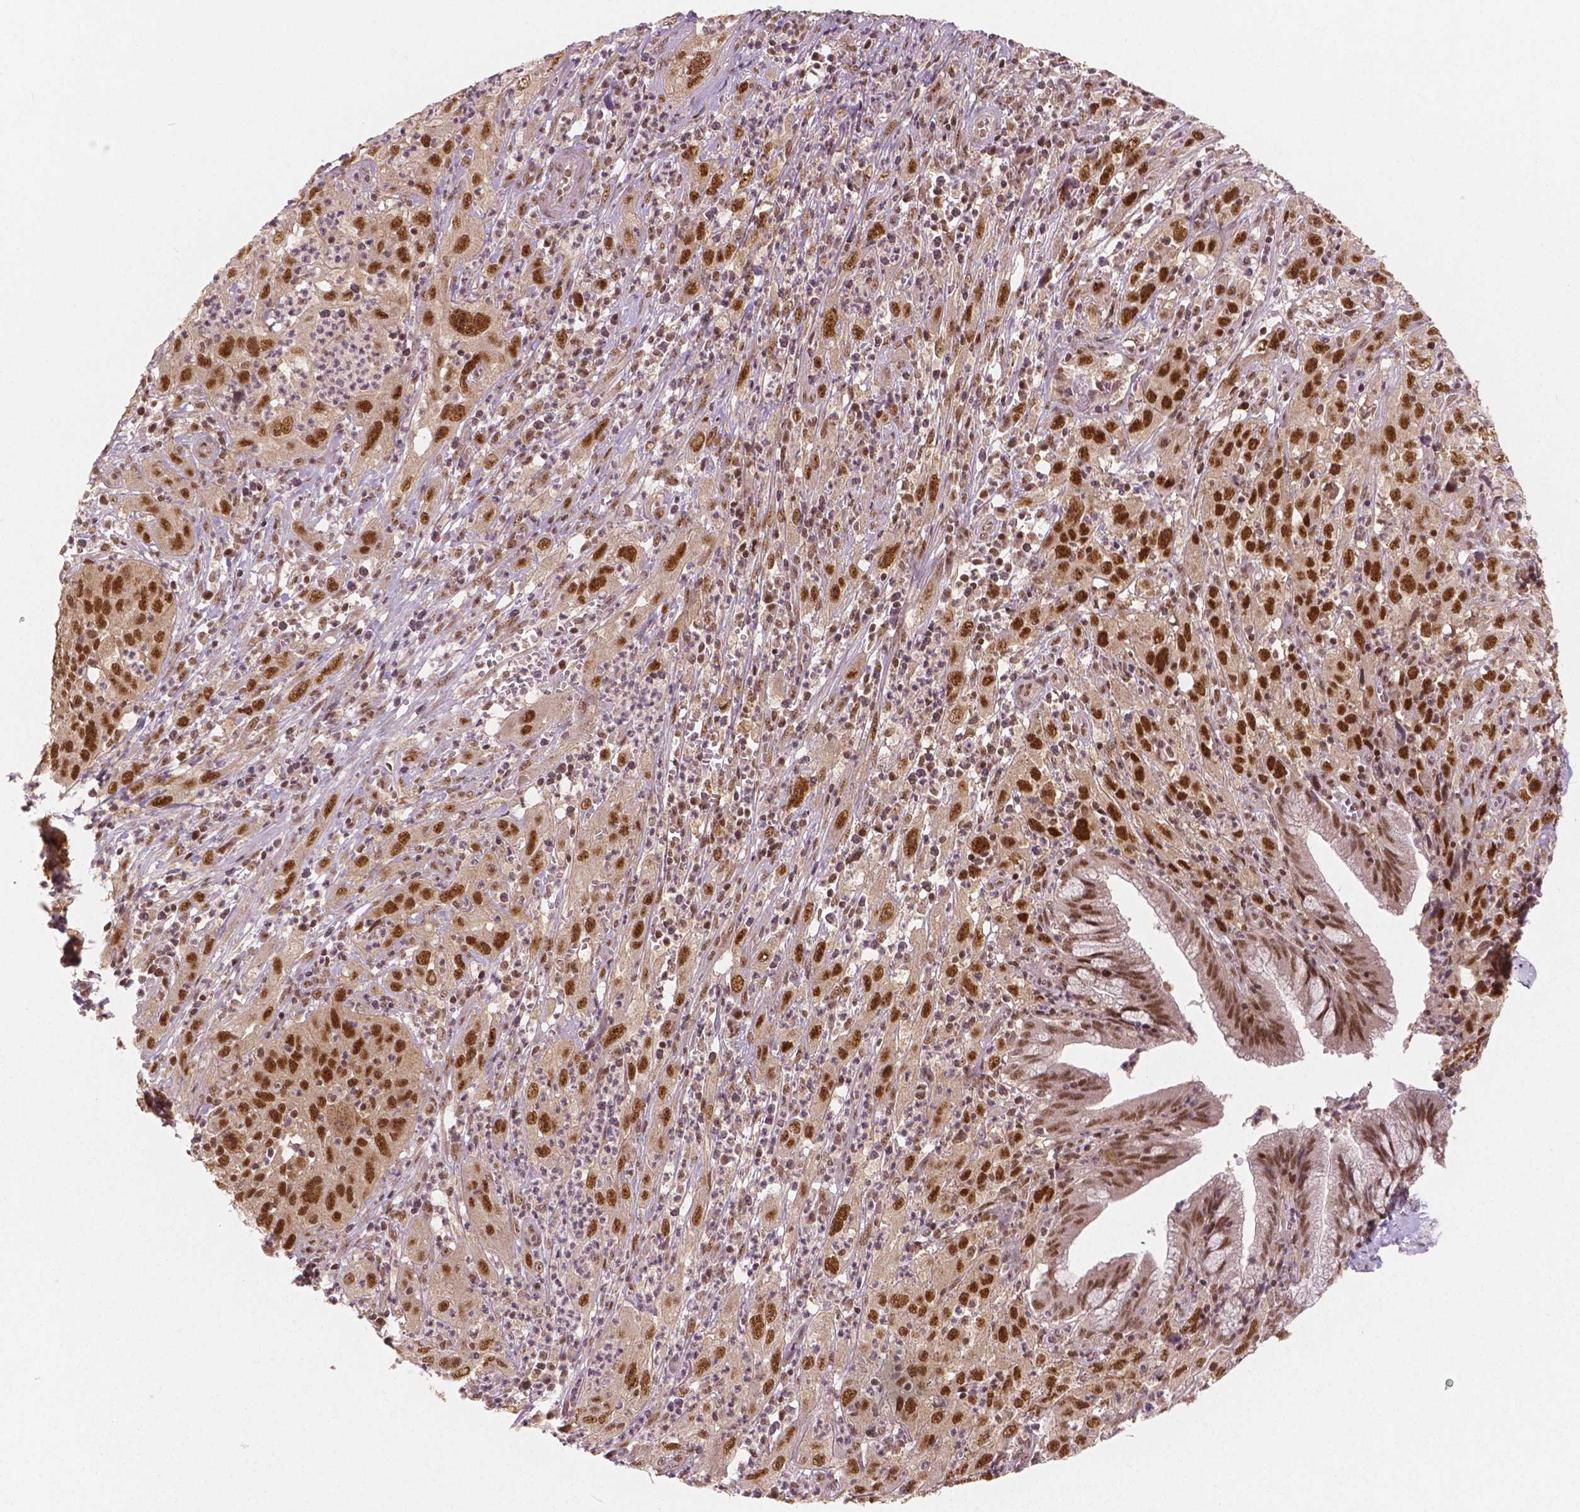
{"staining": {"intensity": "strong", "quantity": ">75%", "location": "nuclear"}, "tissue": "cervical cancer", "cell_type": "Tumor cells", "image_type": "cancer", "snomed": [{"axis": "morphology", "description": "Squamous cell carcinoma, NOS"}, {"axis": "topography", "description": "Cervix"}], "caption": "Cervical cancer (squamous cell carcinoma) tissue reveals strong nuclear staining in approximately >75% of tumor cells, visualized by immunohistochemistry.", "gene": "NSD2", "patient": {"sex": "female", "age": 32}}